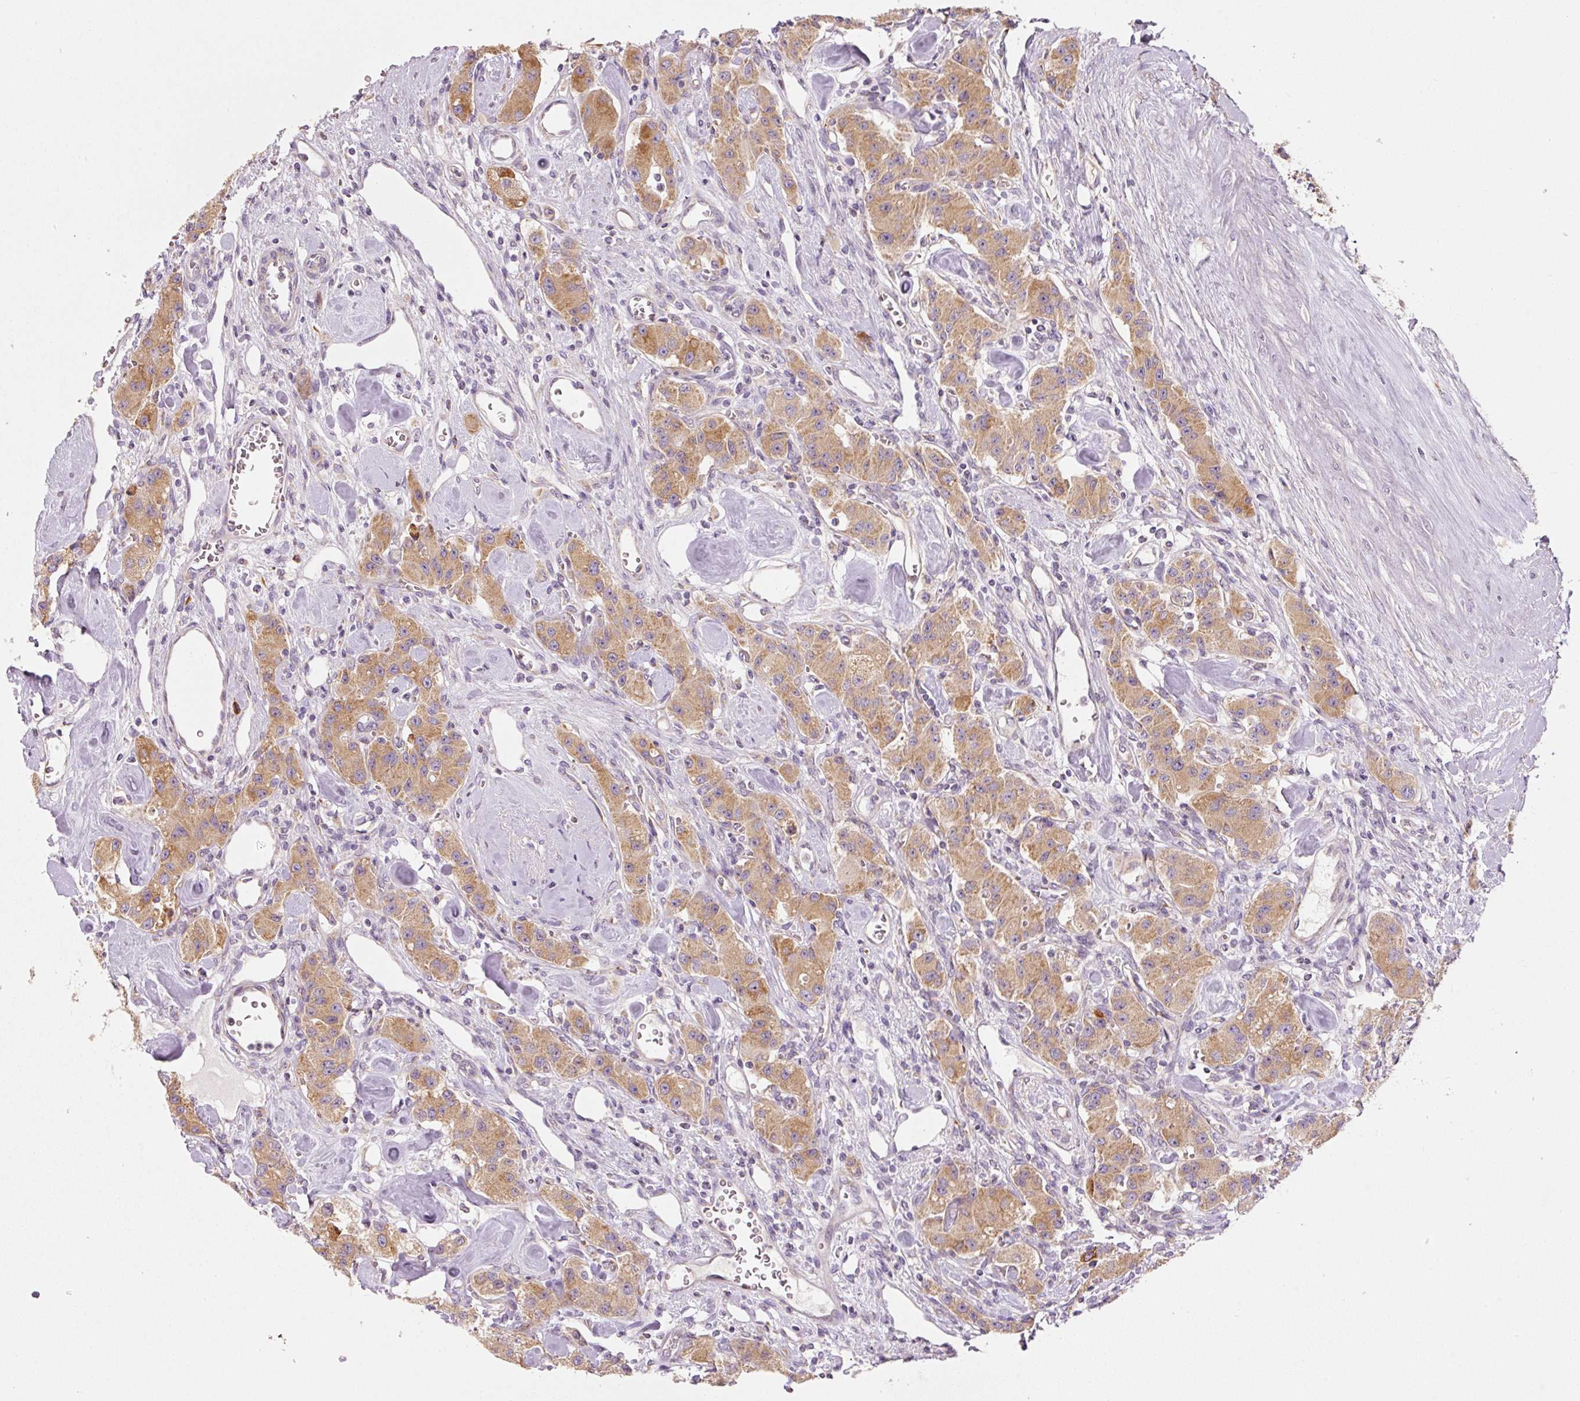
{"staining": {"intensity": "moderate", "quantity": ">75%", "location": "cytoplasmic/membranous"}, "tissue": "carcinoid", "cell_type": "Tumor cells", "image_type": "cancer", "snomed": [{"axis": "morphology", "description": "Carcinoid, malignant, NOS"}, {"axis": "topography", "description": "Pancreas"}], "caption": "Human carcinoid stained for a protein (brown) demonstrates moderate cytoplasmic/membranous positive positivity in about >75% of tumor cells.", "gene": "MORN4", "patient": {"sex": "male", "age": 41}}